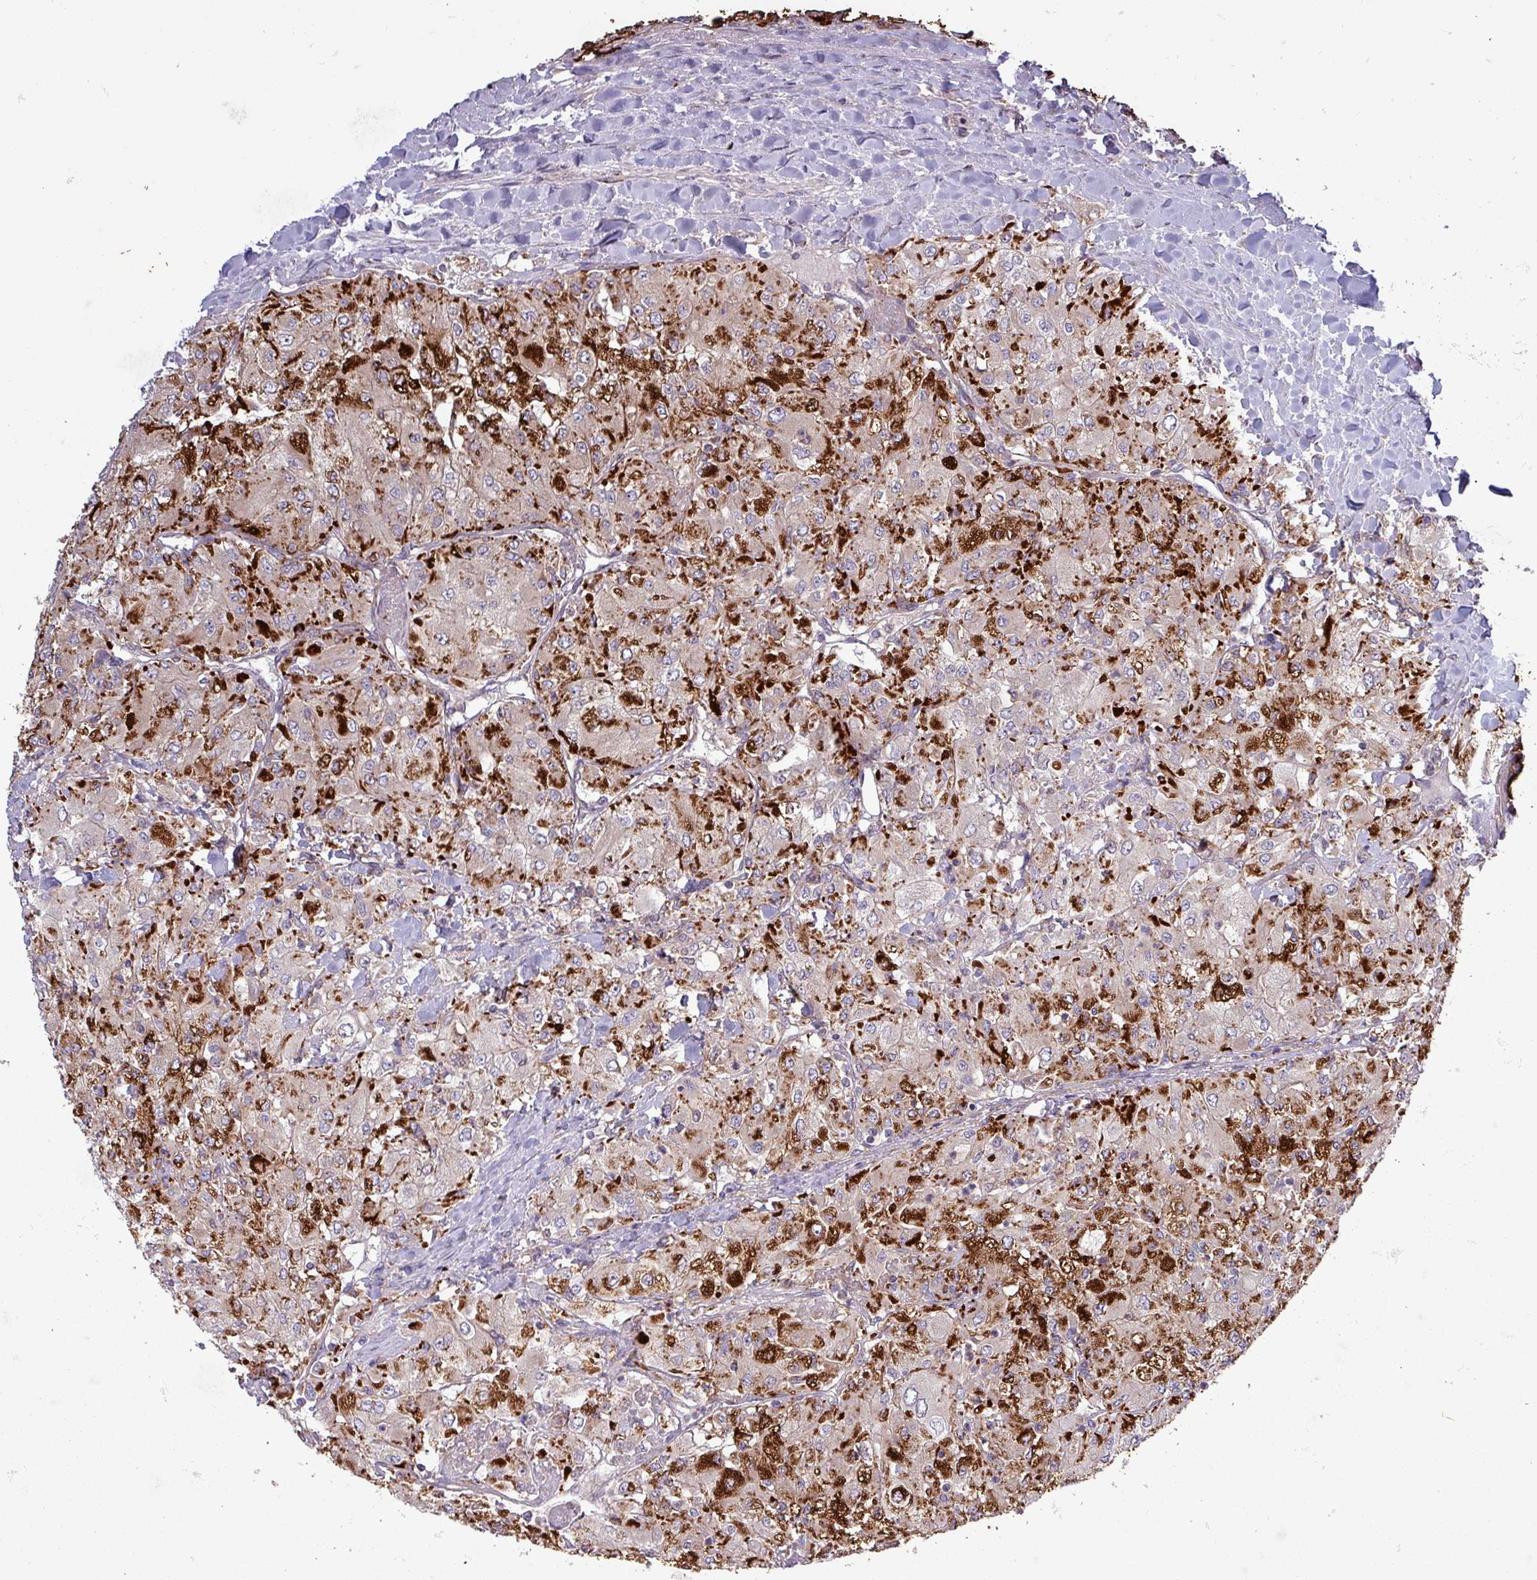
{"staining": {"intensity": "strong", "quantity": "25%-75%", "location": "cytoplasmic/membranous"}, "tissue": "renal cancer", "cell_type": "Tumor cells", "image_type": "cancer", "snomed": [{"axis": "morphology", "description": "Adenocarcinoma, NOS"}, {"axis": "topography", "description": "Kidney"}], "caption": "A brown stain labels strong cytoplasmic/membranous positivity of a protein in adenocarcinoma (renal) tumor cells. The staining is performed using DAB (3,3'-diaminobenzidine) brown chromogen to label protein expression. The nuclei are counter-stained blue using hematoxylin.", "gene": "PLIN2", "patient": {"sex": "male", "age": 80}}